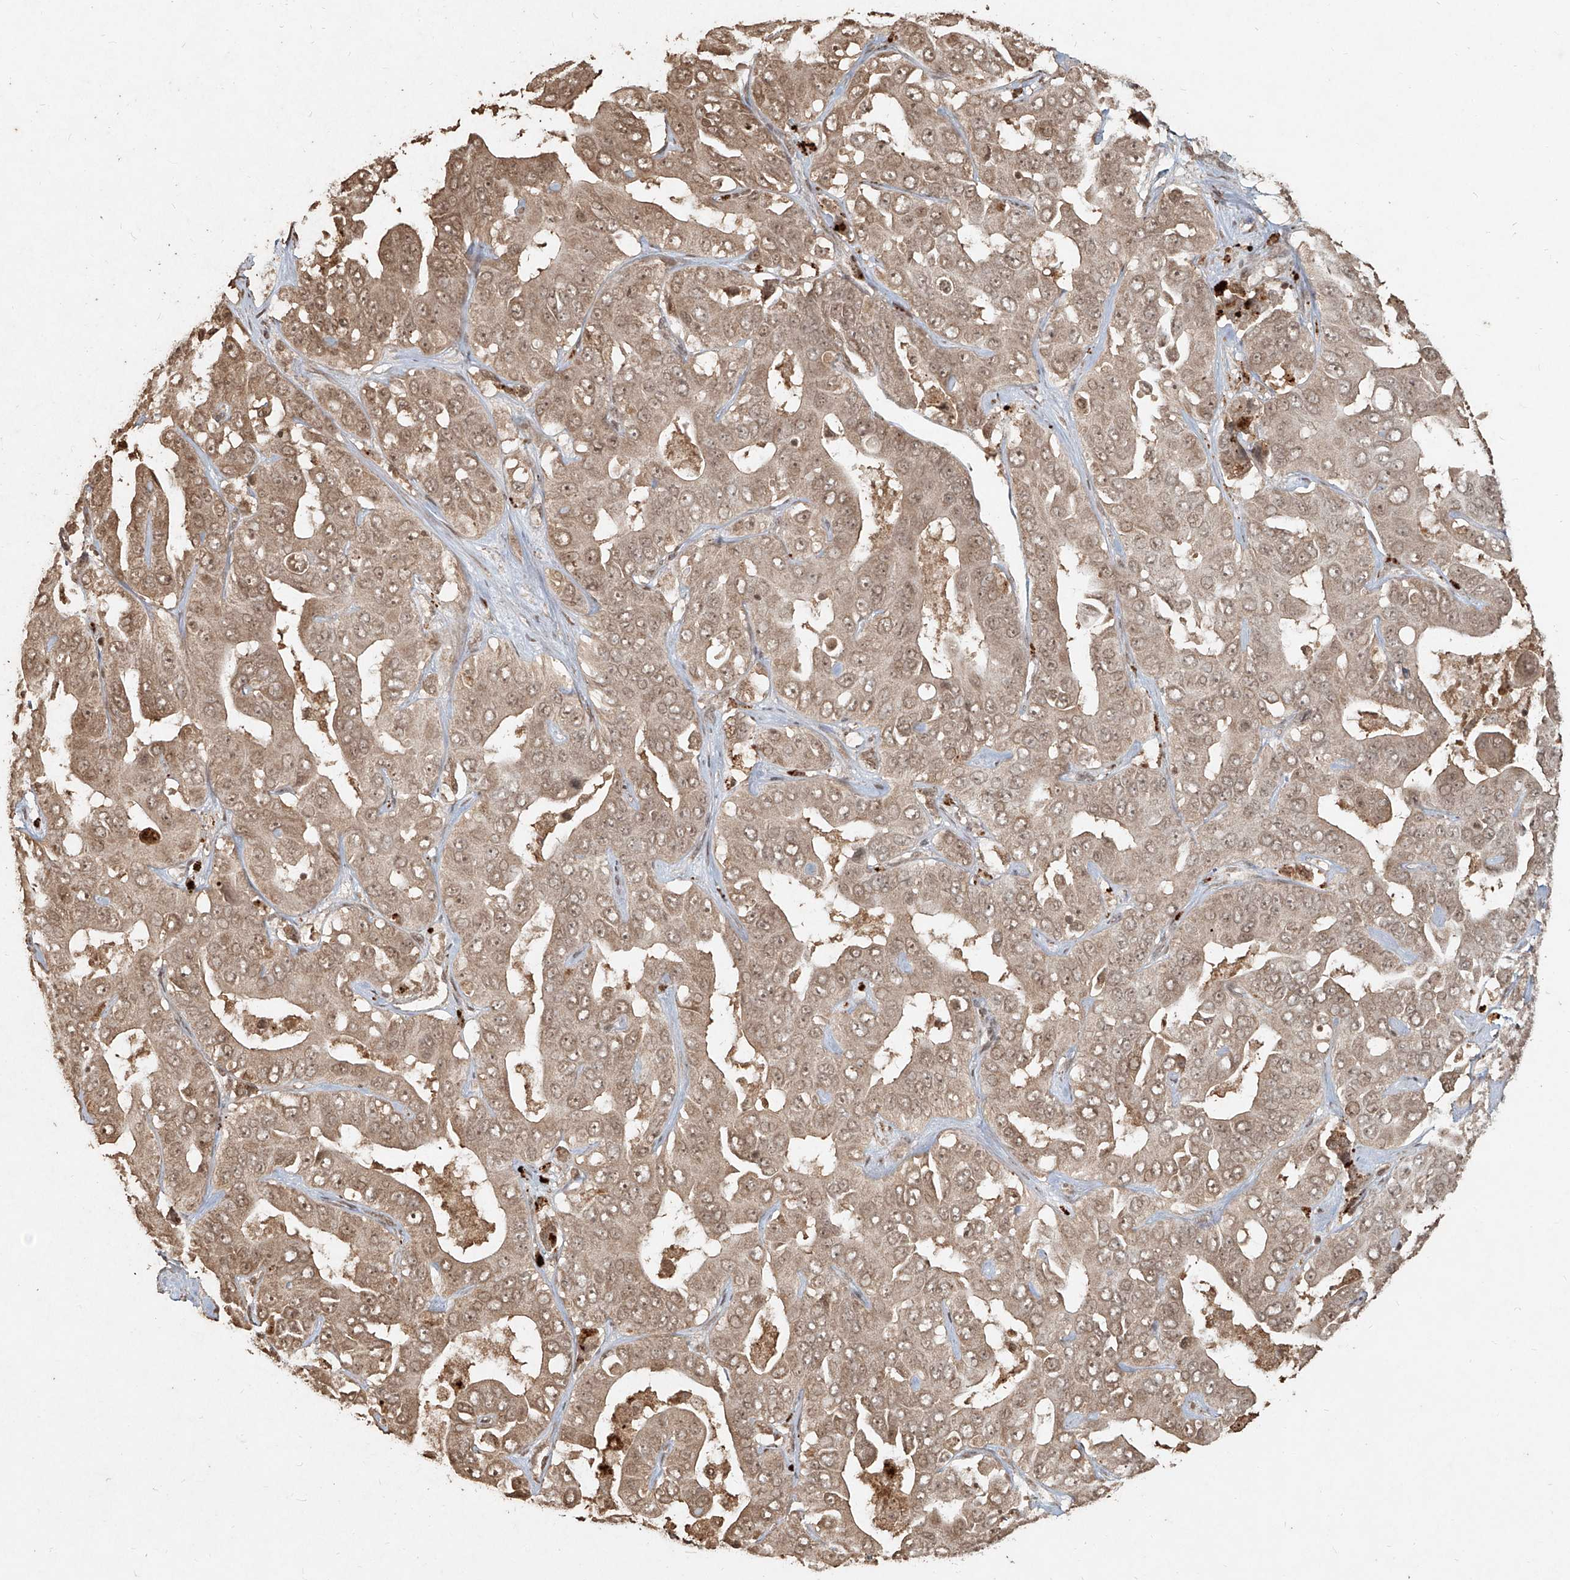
{"staining": {"intensity": "moderate", "quantity": ">75%", "location": "cytoplasmic/membranous,nuclear"}, "tissue": "liver cancer", "cell_type": "Tumor cells", "image_type": "cancer", "snomed": [{"axis": "morphology", "description": "Cholangiocarcinoma"}, {"axis": "topography", "description": "Liver"}], "caption": "About >75% of tumor cells in liver cancer (cholangiocarcinoma) exhibit moderate cytoplasmic/membranous and nuclear protein staining as visualized by brown immunohistochemical staining.", "gene": "UBE2K", "patient": {"sex": "female", "age": 52}}